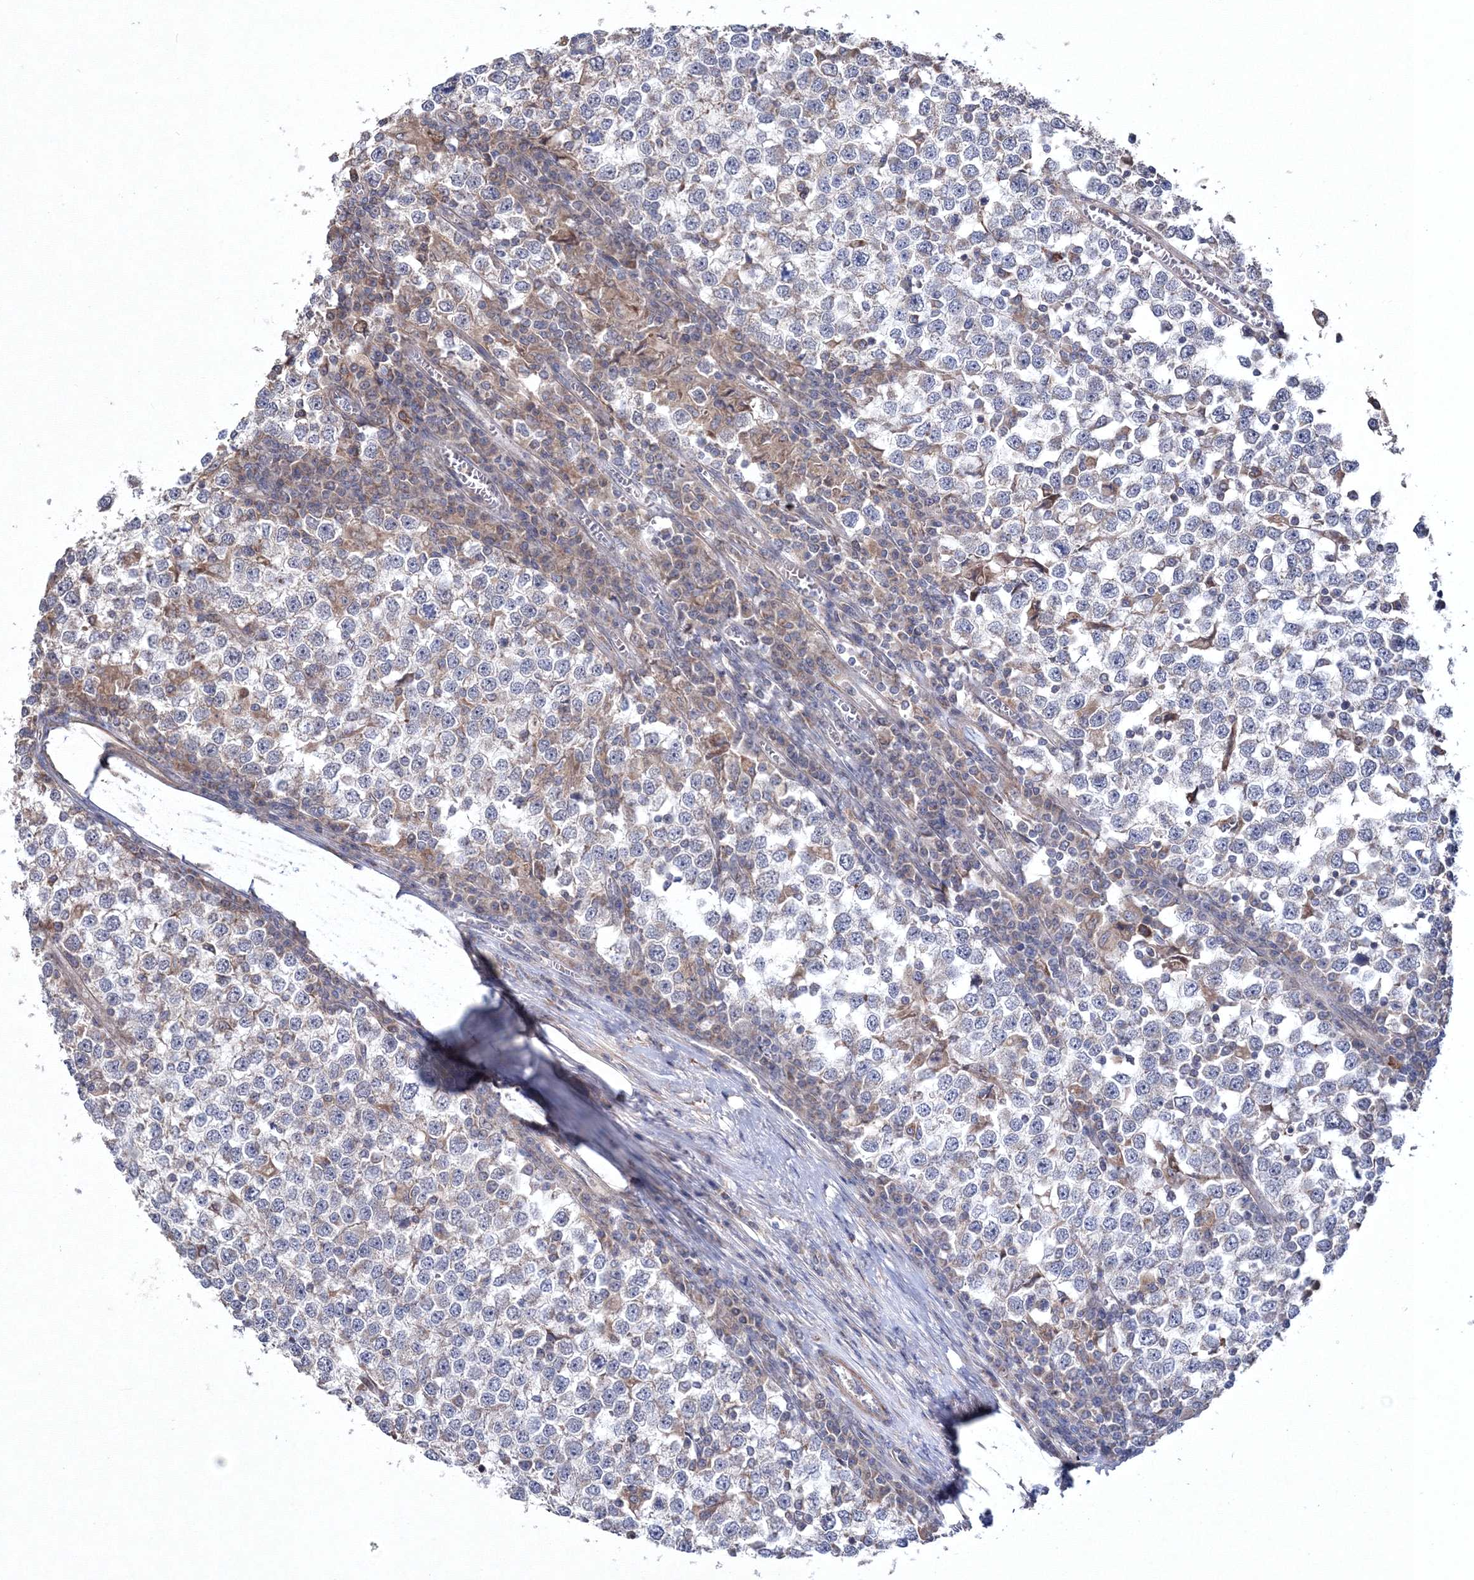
{"staining": {"intensity": "negative", "quantity": "none", "location": "none"}, "tissue": "testis cancer", "cell_type": "Tumor cells", "image_type": "cancer", "snomed": [{"axis": "morphology", "description": "Seminoma, NOS"}, {"axis": "topography", "description": "Testis"}], "caption": "Immunohistochemistry of seminoma (testis) reveals no positivity in tumor cells.", "gene": "PPP2R2B", "patient": {"sex": "male", "age": 65}}